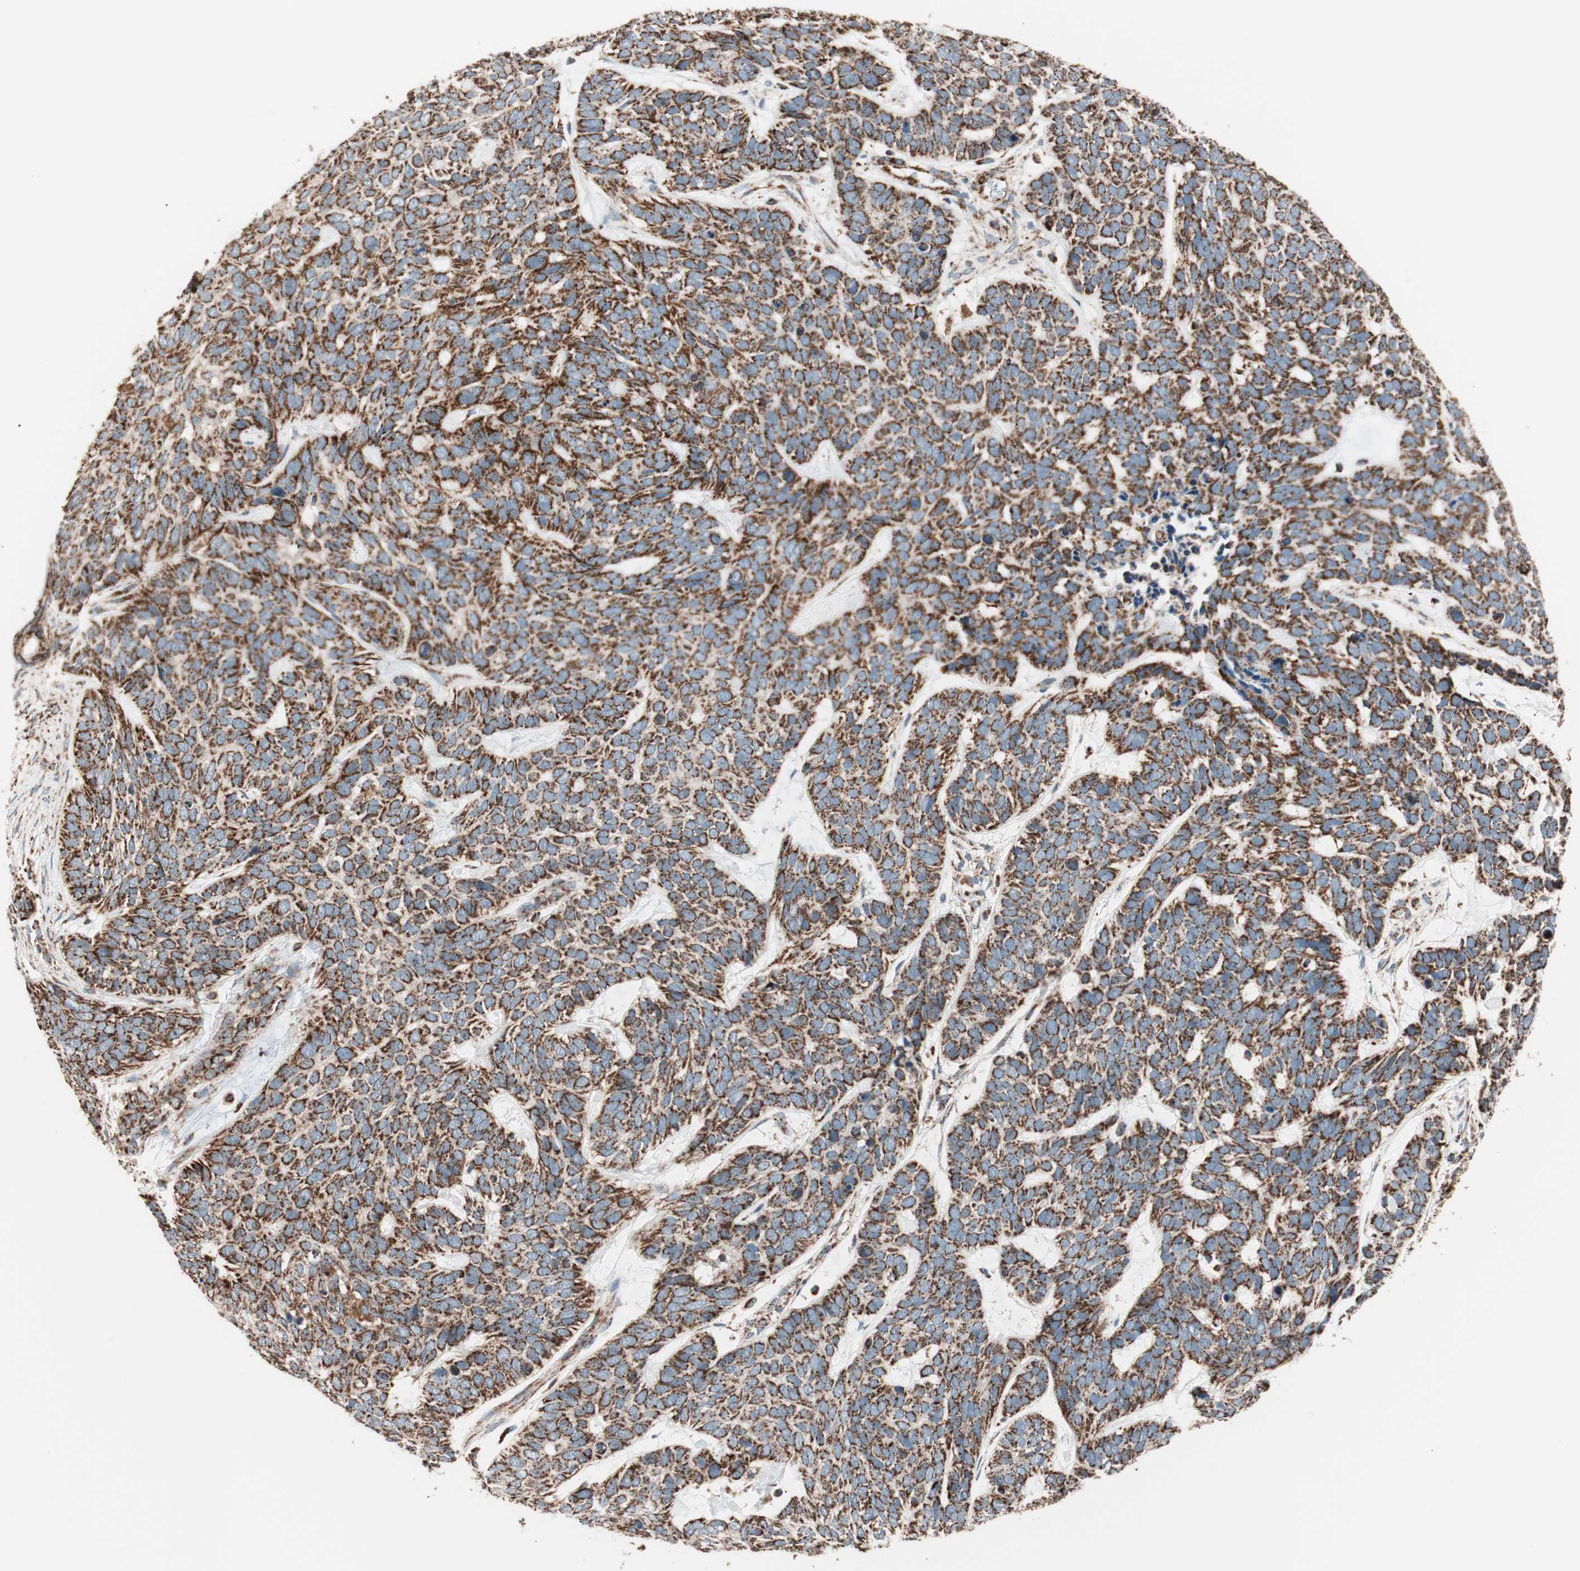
{"staining": {"intensity": "strong", "quantity": ">75%", "location": "cytoplasmic/membranous"}, "tissue": "skin cancer", "cell_type": "Tumor cells", "image_type": "cancer", "snomed": [{"axis": "morphology", "description": "Basal cell carcinoma"}, {"axis": "topography", "description": "Skin"}], "caption": "Tumor cells demonstrate high levels of strong cytoplasmic/membranous staining in about >75% of cells in human skin basal cell carcinoma. The protein is shown in brown color, while the nuclei are stained blue.", "gene": "TOMM22", "patient": {"sex": "male", "age": 87}}